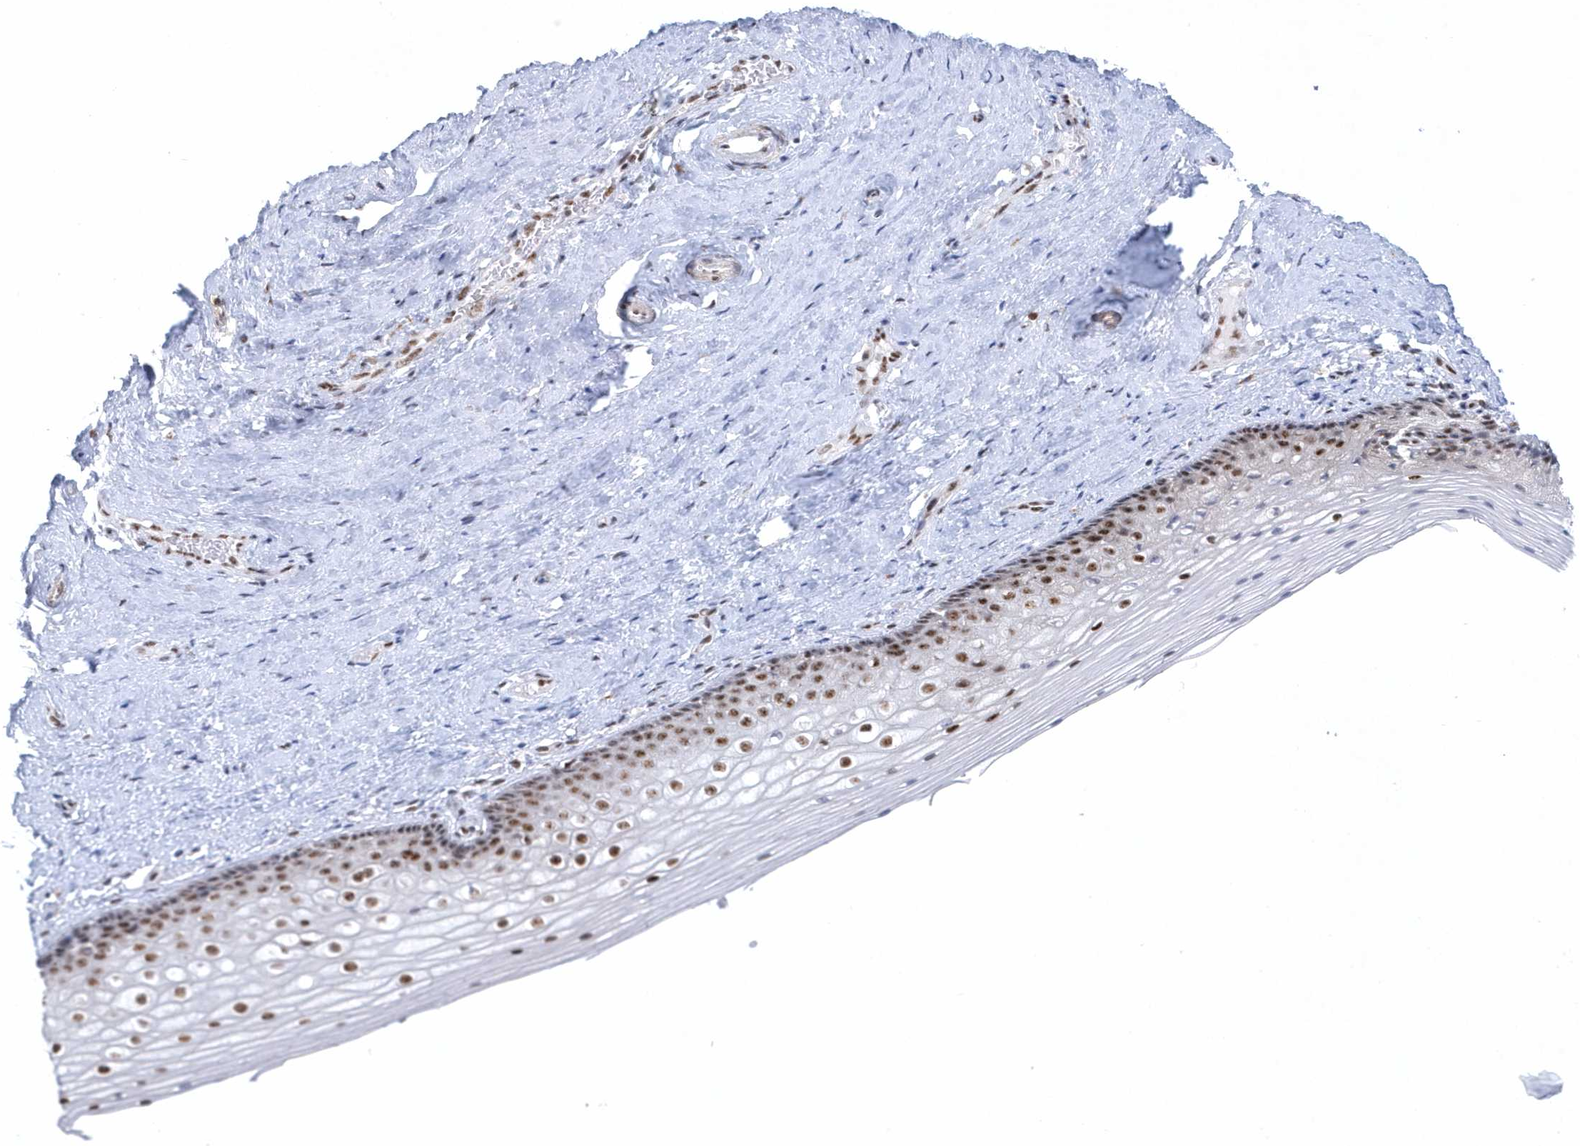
{"staining": {"intensity": "moderate", "quantity": ">75%", "location": "nuclear"}, "tissue": "vagina", "cell_type": "Squamous epithelial cells", "image_type": "normal", "snomed": [{"axis": "morphology", "description": "Normal tissue, NOS"}, {"axis": "topography", "description": "Vagina"}], "caption": "Vagina stained with immunohistochemistry (IHC) shows moderate nuclear staining in about >75% of squamous epithelial cells.", "gene": "DCLRE1A", "patient": {"sex": "female", "age": 46}}